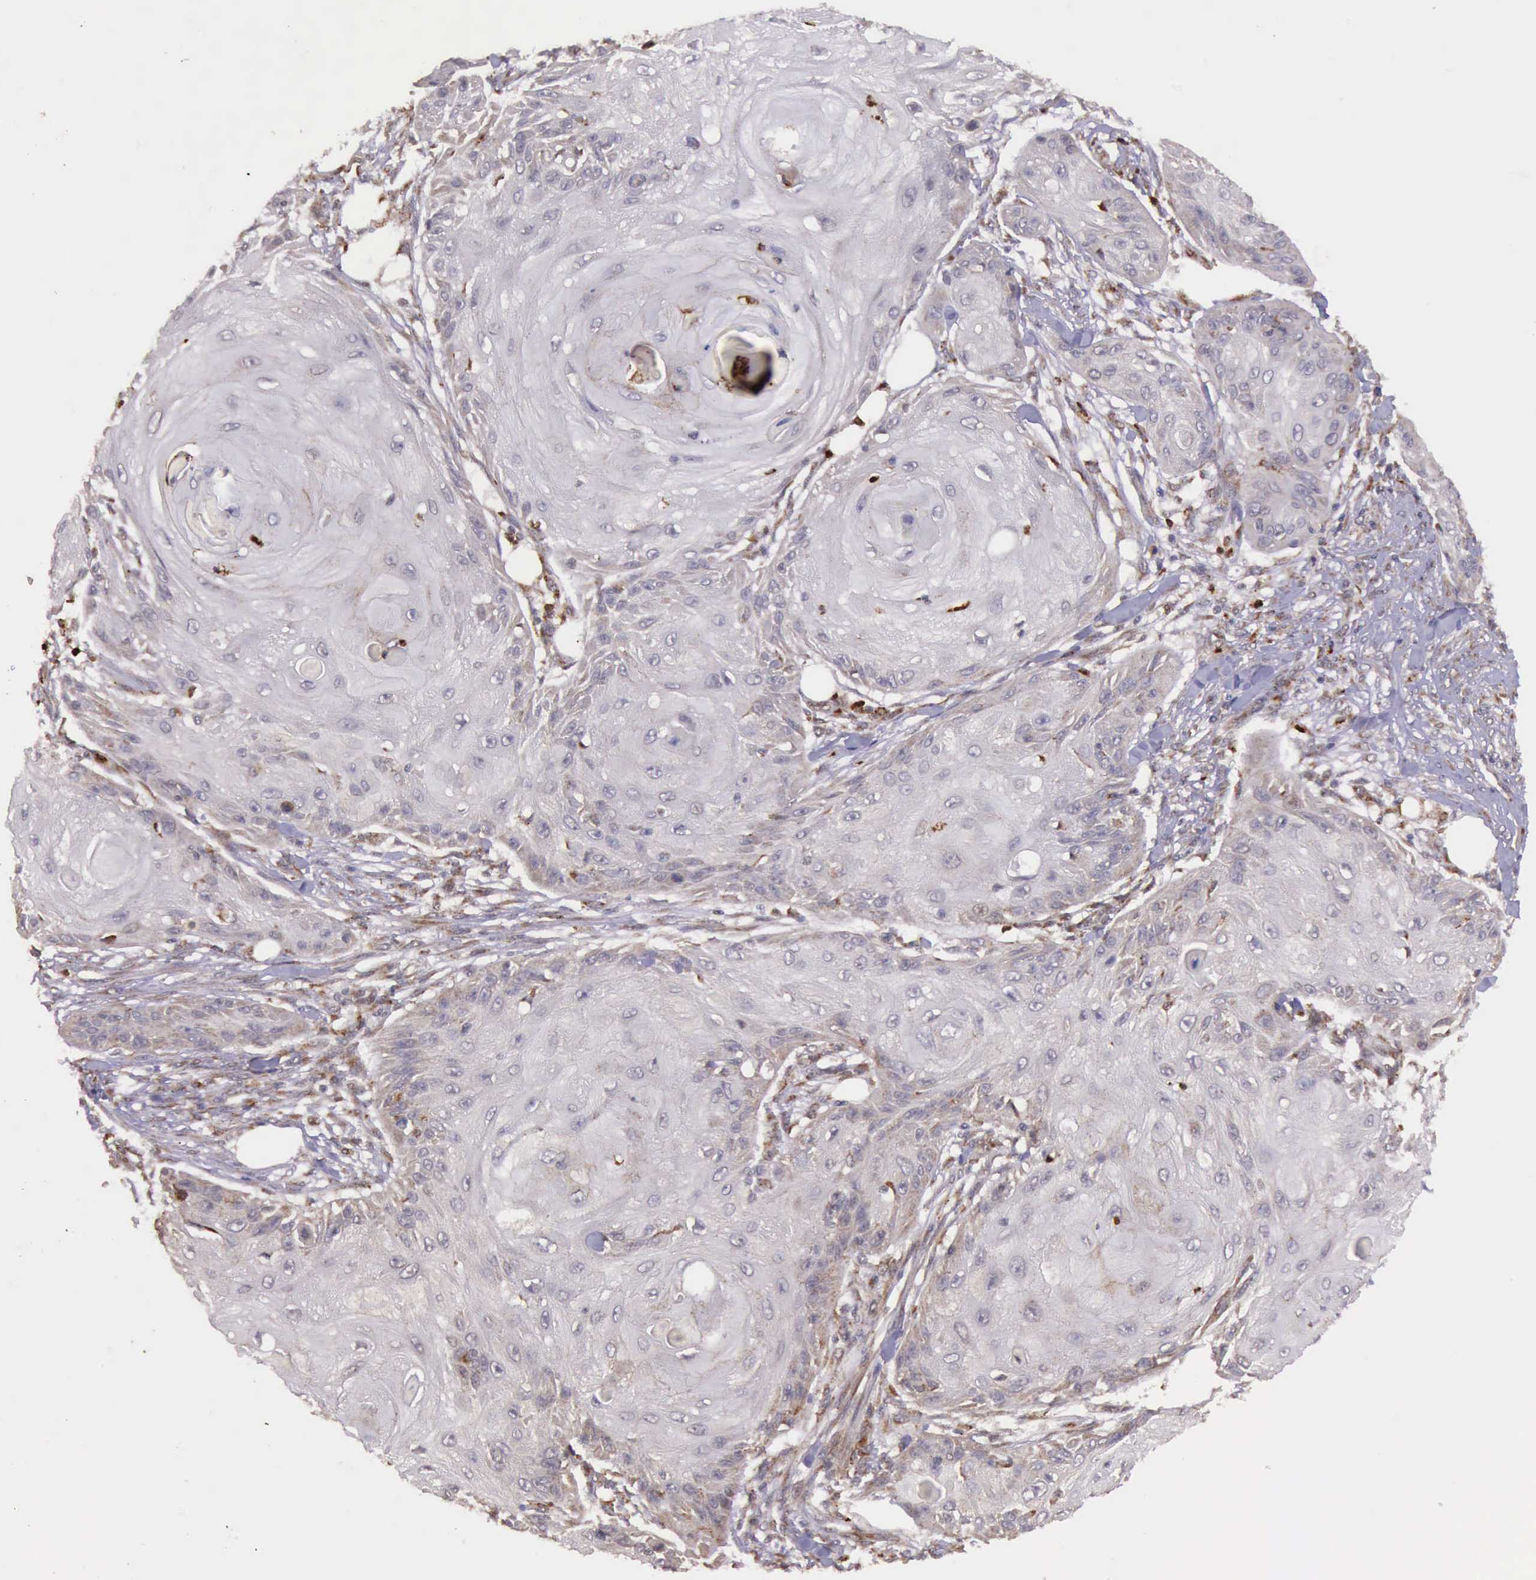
{"staining": {"intensity": "weak", "quantity": "<25%", "location": "cytoplasmic/membranous"}, "tissue": "skin cancer", "cell_type": "Tumor cells", "image_type": "cancer", "snomed": [{"axis": "morphology", "description": "Squamous cell carcinoma, NOS"}, {"axis": "topography", "description": "Skin"}], "caption": "An immunohistochemistry (IHC) histopathology image of skin cancer is shown. There is no staining in tumor cells of skin cancer.", "gene": "ARMCX3", "patient": {"sex": "female", "age": 88}}